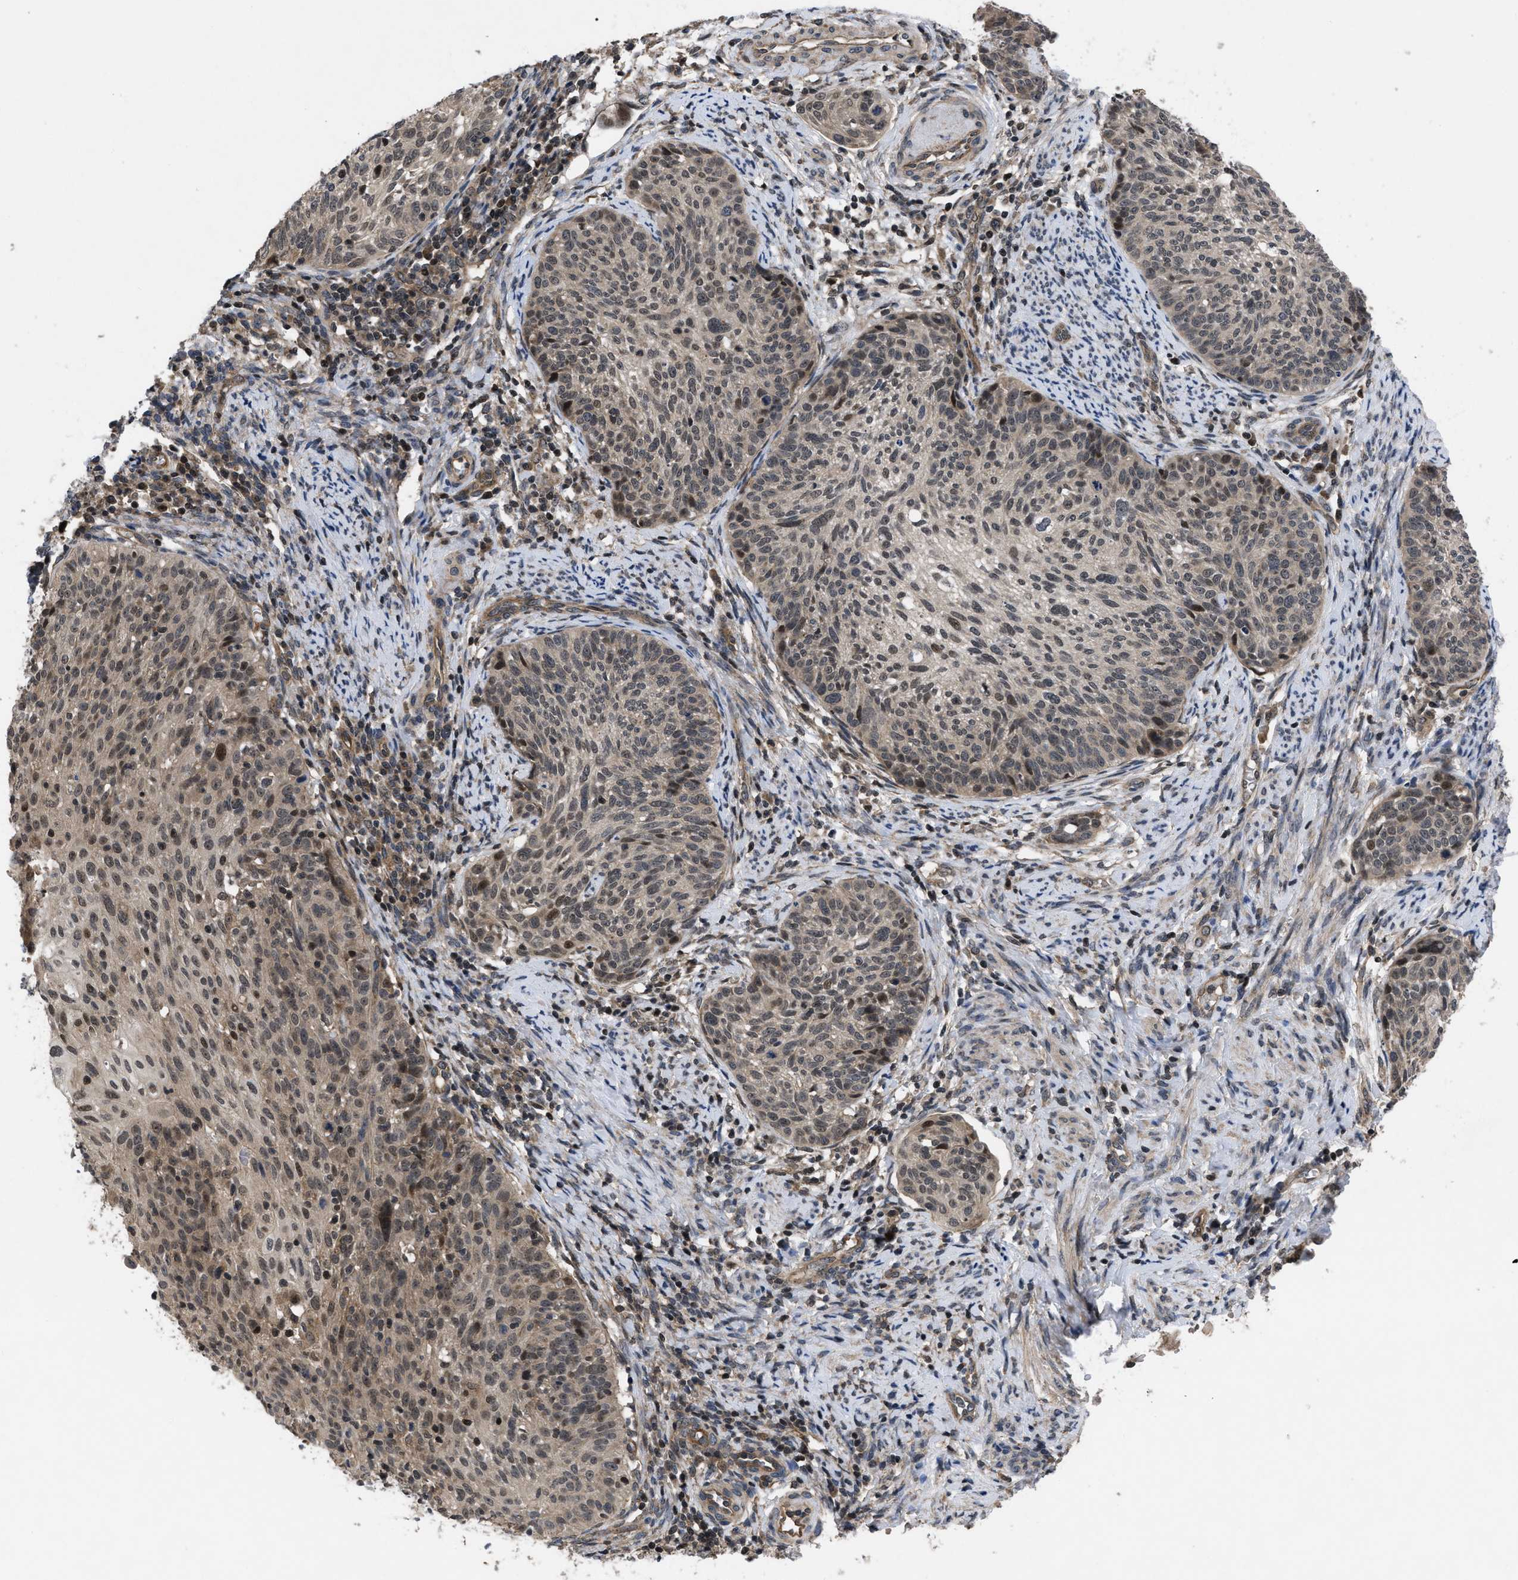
{"staining": {"intensity": "moderate", "quantity": "25%-75%", "location": "cytoplasmic/membranous"}, "tissue": "cervical cancer", "cell_type": "Tumor cells", "image_type": "cancer", "snomed": [{"axis": "morphology", "description": "Squamous cell carcinoma, NOS"}, {"axis": "topography", "description": "Cervix"}], "caption": "This is an image of IHC staining of cervical cancer, which shows moderate staining in the cytoplasmic/membranous of tumor cells.", "gene": "DNAJC14", "patient": {"sex": "female", "age": 70}}